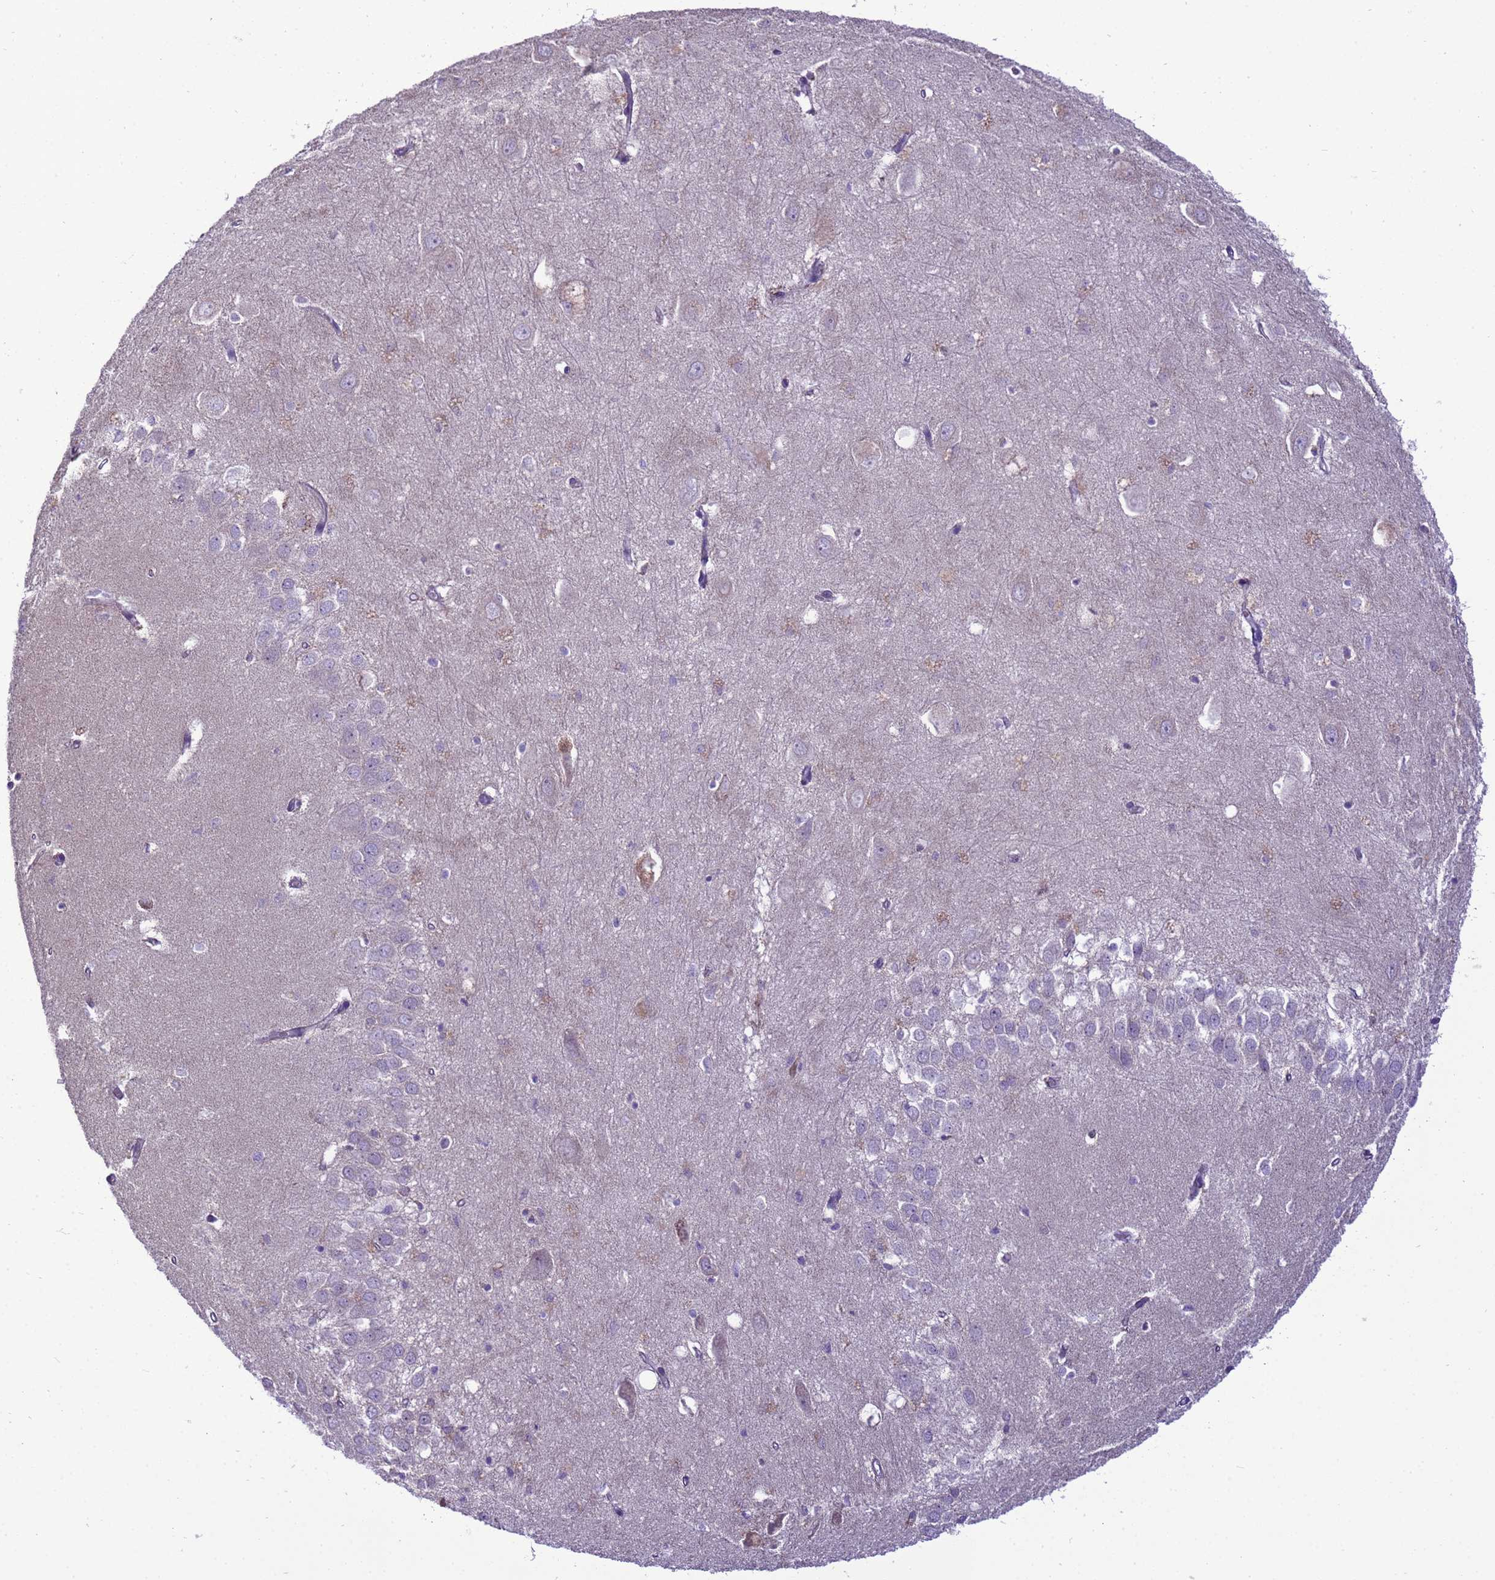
{"staining": {"intensity": "negative", "quantity": "none", "location": "none"}, "tissue": "hippocampus", "cell_type": "Glial cells", "image_type": "normal", "snomed": [{"axis": "morphology", "description": "Normal tissue, NOS"}, {"axis": "topography", "description": "Hippocampus"}], "caption": "The IHC image has no significant positivity in glial cells of hippocampus.", "gene": "PIEZO2", "patient": {"sex": "female", "age": 64}}